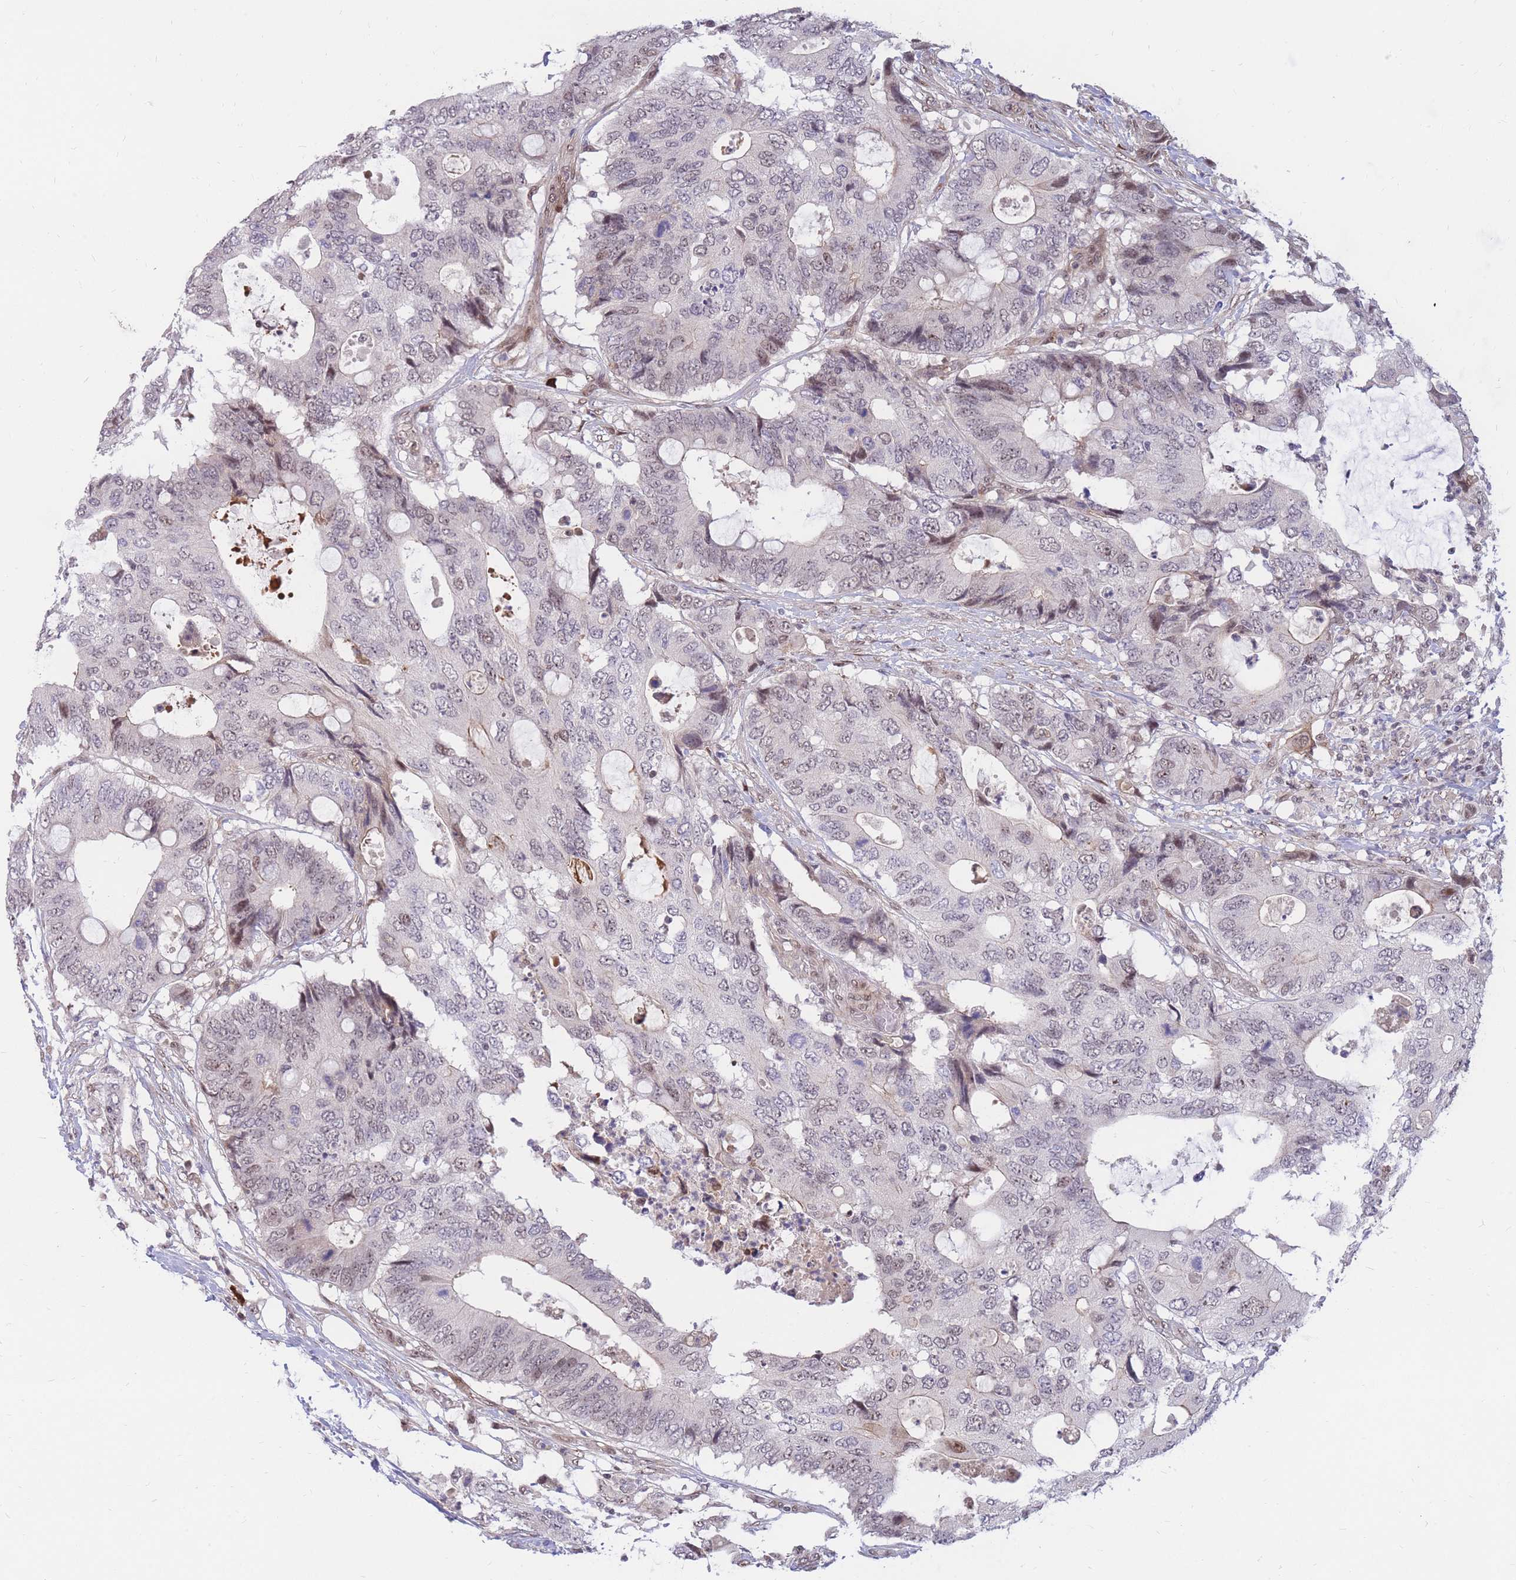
{"staining": {"intensity": "weak", "quantity": "25%-75%", "location": "nuclear"}, "tissue": "colorectal cancer", "cell_type": "Tumor cells", "image_type": "cancer", "snomed": [{"axis": "morphology", "description": "Adenocarcinoma, NOS"}, {"axis": "topography", "description": "Colon"}], "caption": "Approximately 25%-75% of tumor cells in human adenocarcinoma (colorectal) demonstrate weak nuclear protein staining as visualized by brown immunohistochemical staining.", "gene": "ERICH6B", "patient": {"sex": "male", "age": 71}}